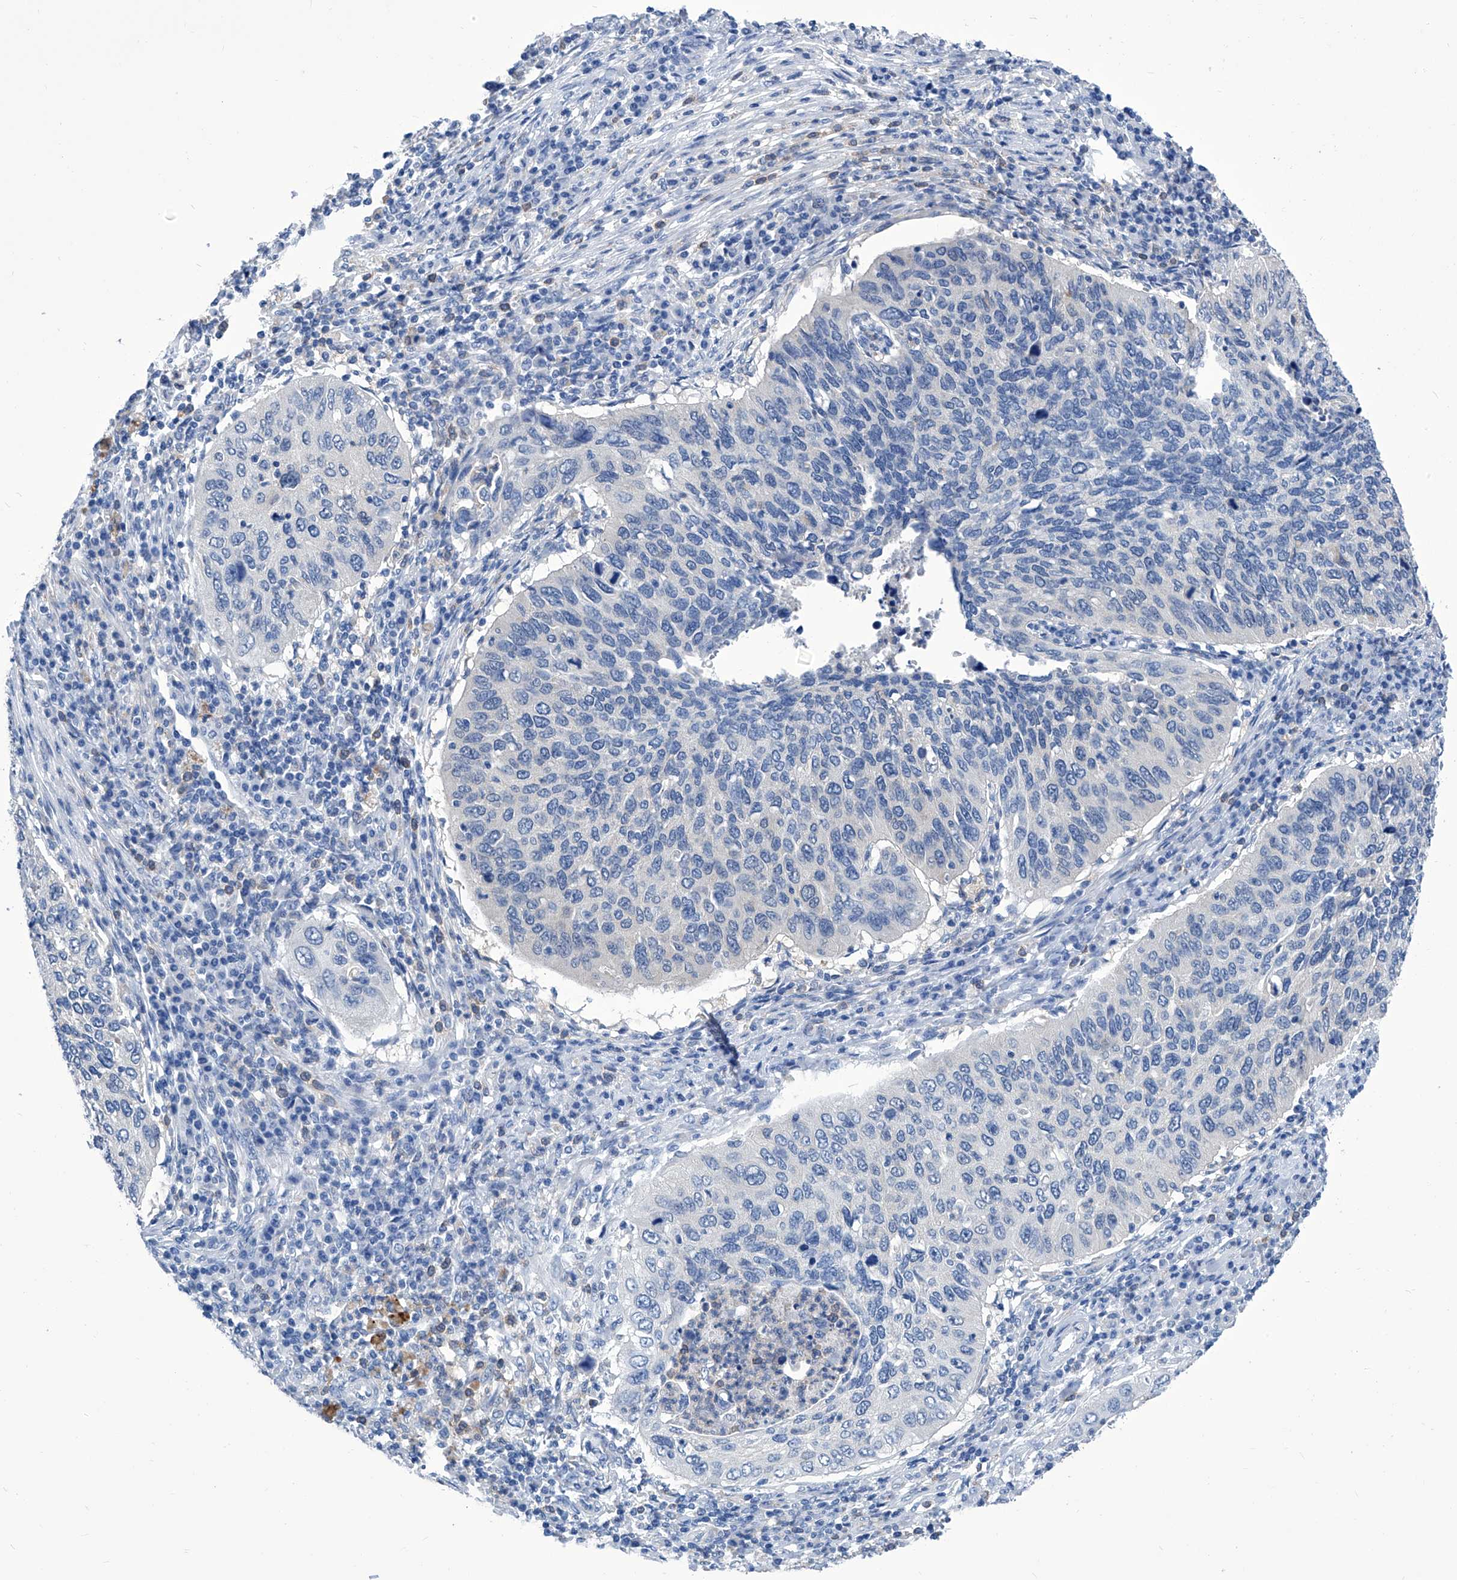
{"staining": {"intensity": "negative", "quantity": "none", "location": "none"}, "tissue": "cervical cancer", "cell_type": "Tumor cells", "image_type": "cancer", "snomed": [{"axis": "morphology", "description": "Squamous cell carcinoma, NOS"}, {"axis": "topography", "description": "Cervix"}], "caption": "Protein analysis of cervical cancer reveals no significant staining in tumor cells.", "gene": "IMPA2", "patient": {"sex": "female", "age": 38}}